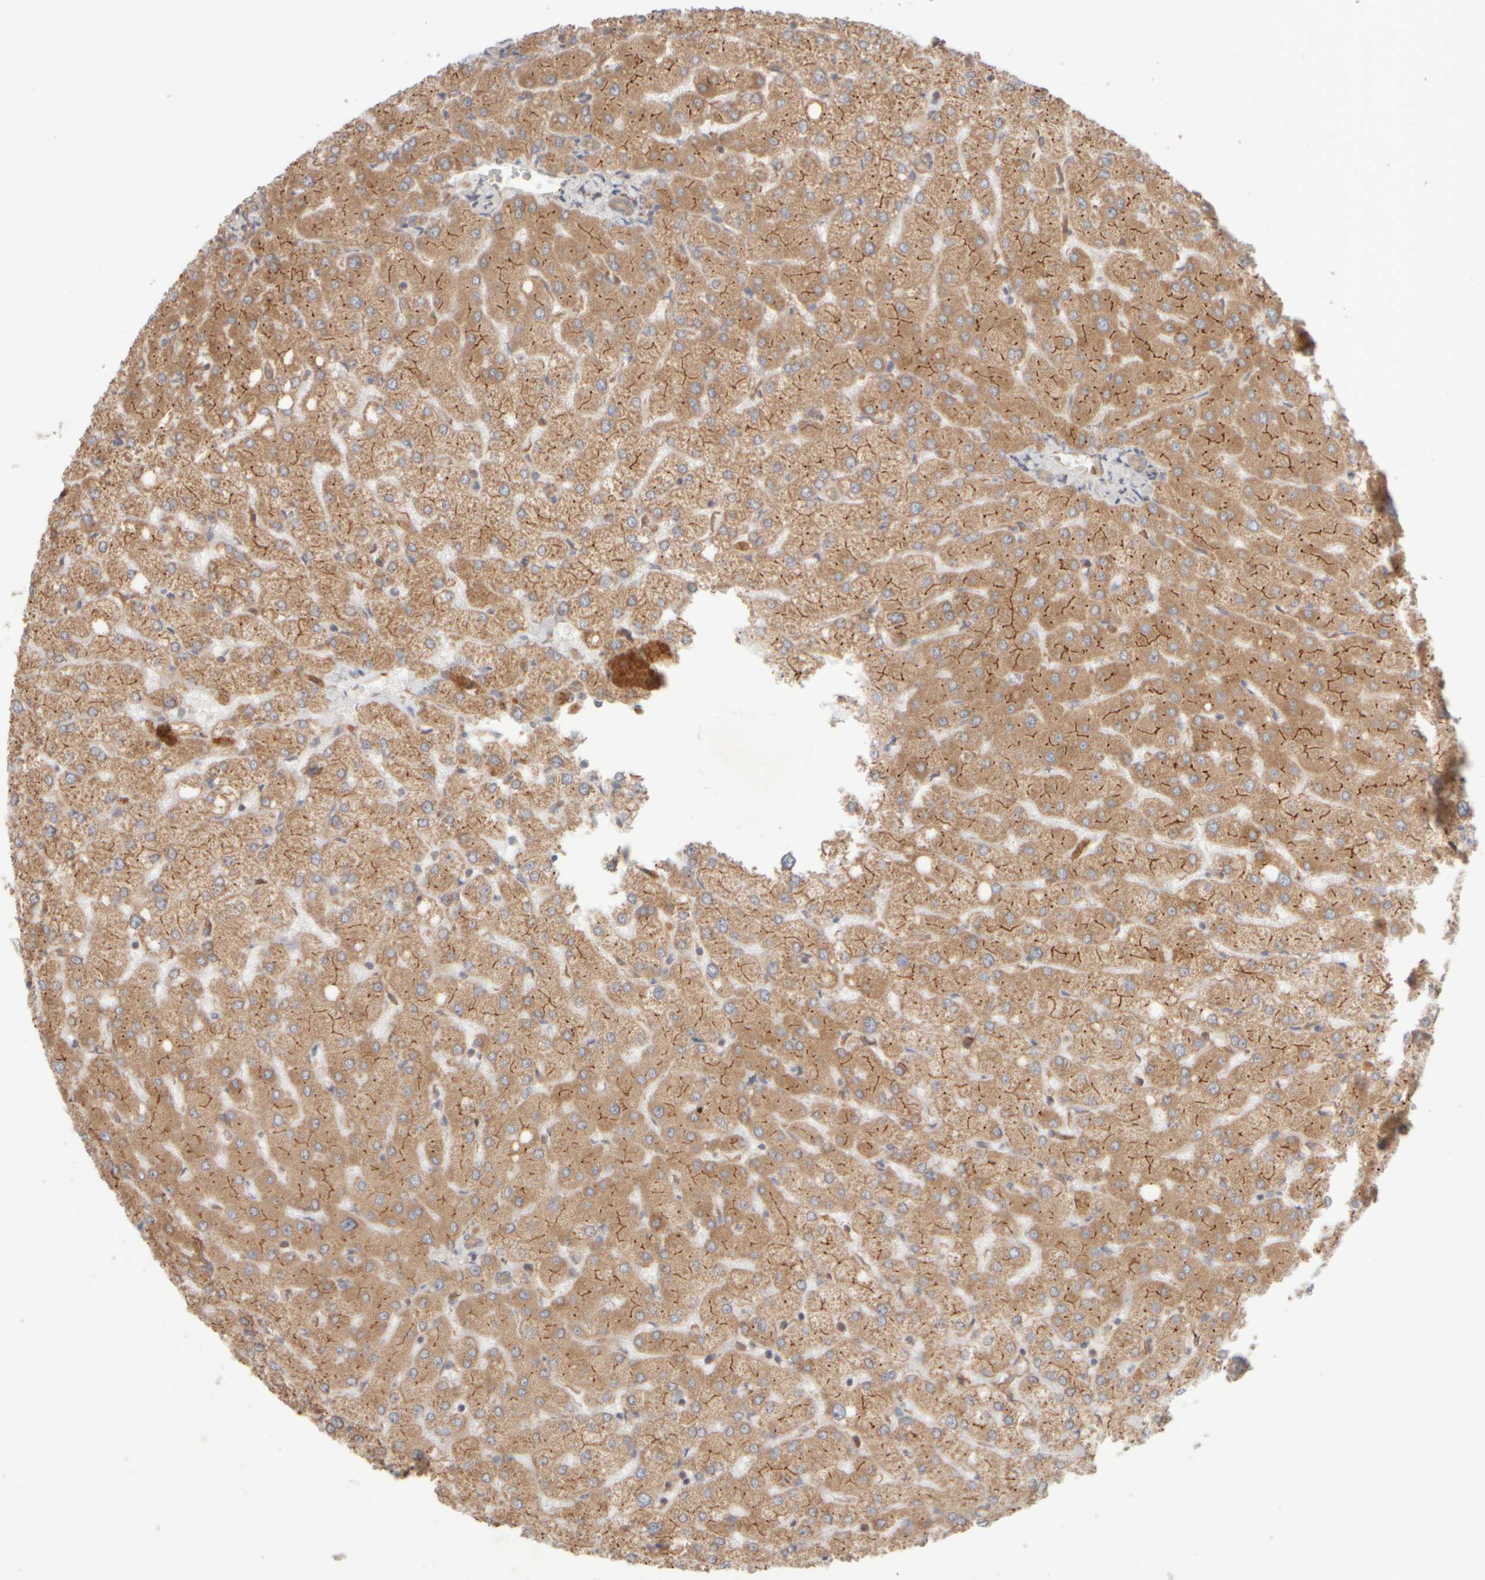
{"staining": {"intensity": "weak", "quantity": ">75%", "location": "cytoplasmic/membranous"}, "tissue": "liver", "cell_type": "Cholangiocytes", "image_type": "normal", "snomed": [{"axis": "morphology", "description": "Normal tissue, NOS"}, {"axis": "topography", "description": "Liver"}], "caption": "Protein expression analysis of benign human liver reveals weak cytoplasmic/membranous positivity in about >75% of cholangiocytes.", "gene": "EIF2B3", "patient": {"sex": "female", "age": 54}}